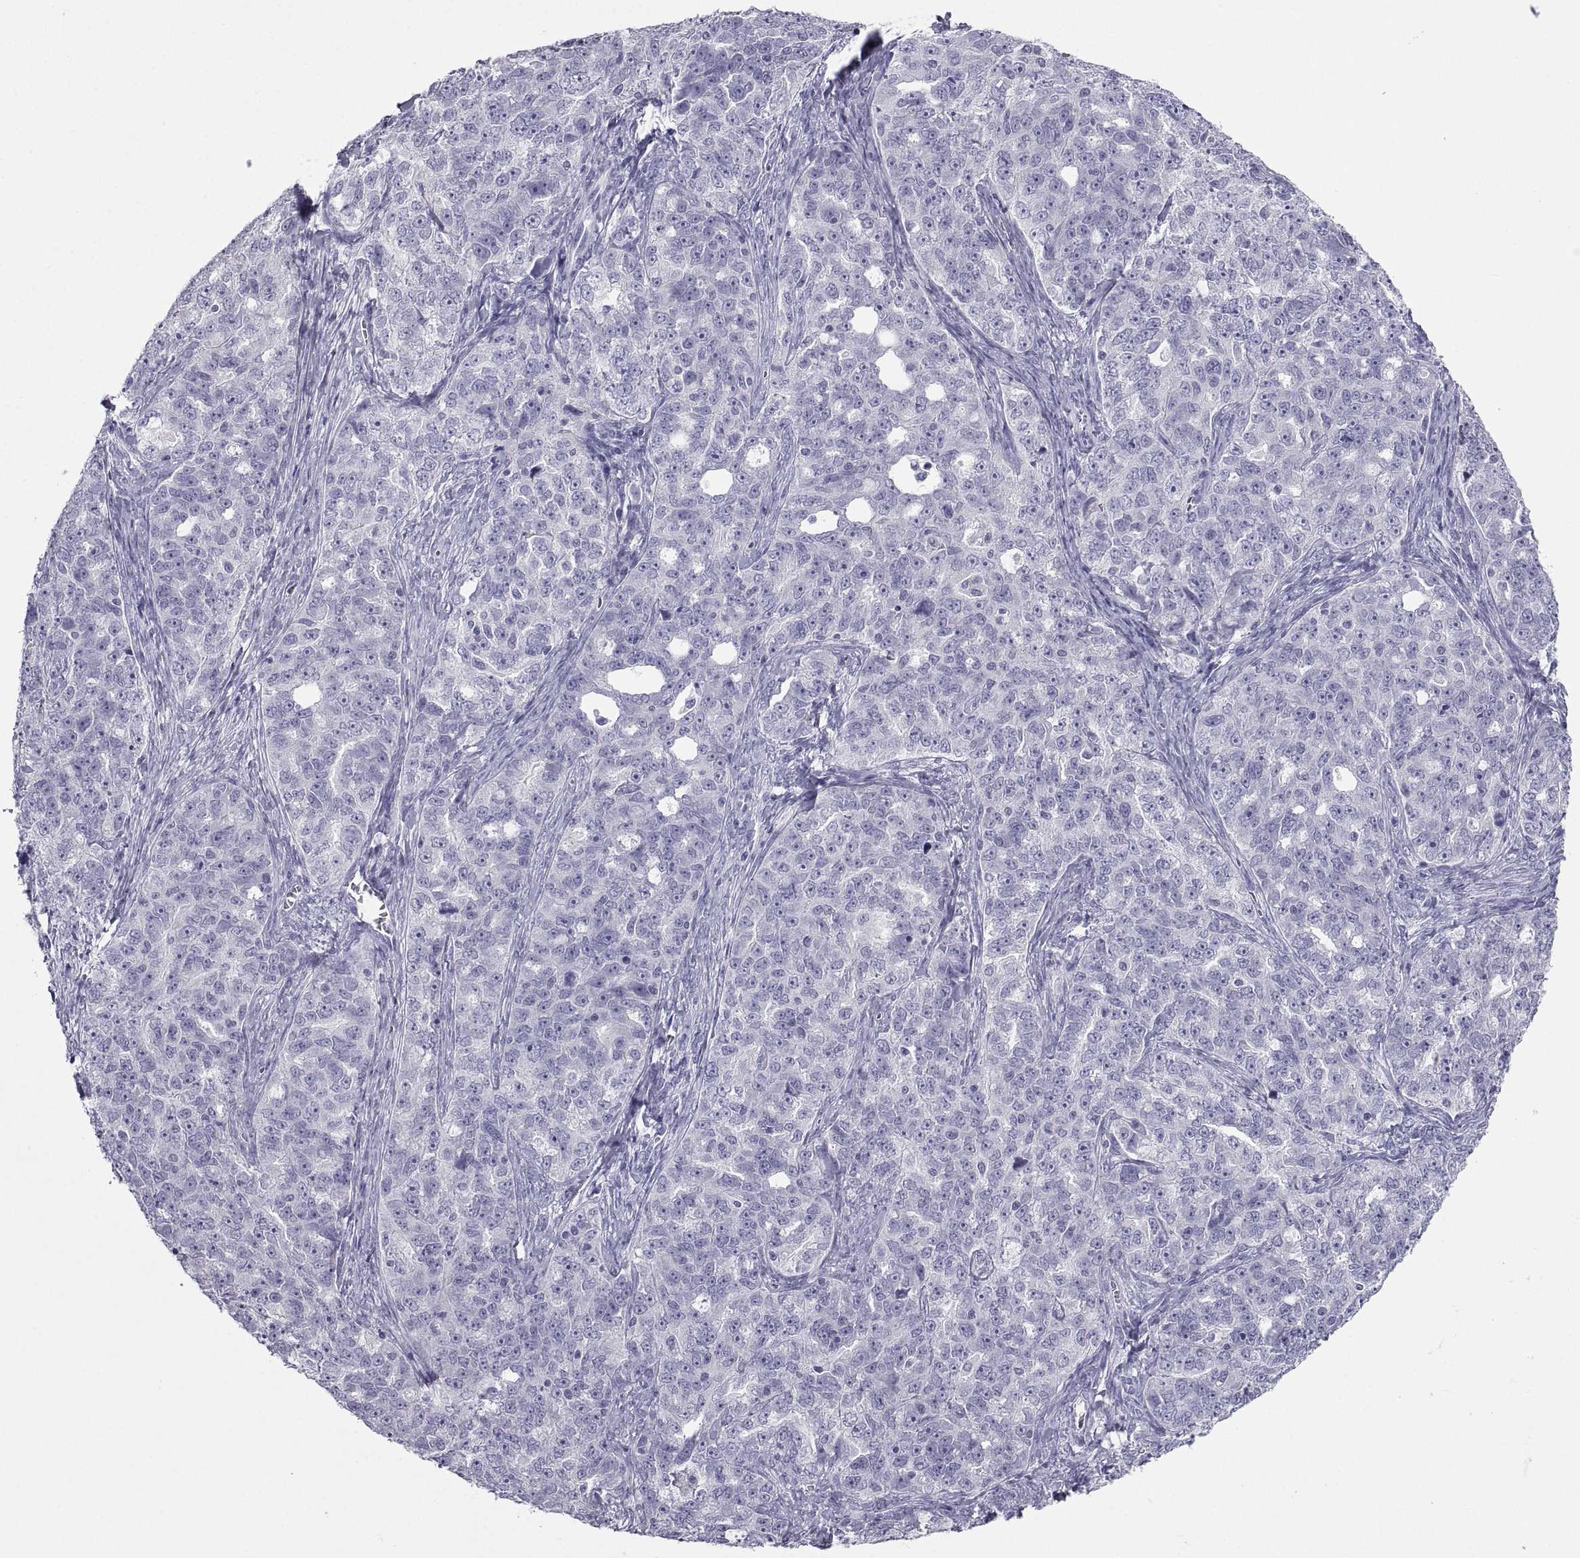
{"staining": {"intensity": "negative", "quantity": "none", "location": "none"}, "tissue": "ovarian cancer", "cell_type": "Tumor cells", "image_type": "cancer", "snomed": [{"axis": "morphology", "description": "Cystadenocarcinoma, serous, NOS"}, {"axis": "topography", "description": "Ovary"}], "caption": "High magnification brightfield microscopy of ovarian cancer (serous cystadenocarcinoma) stained with DAB (3,3'-diaminobenzidine) (brown) and counterstained with hematoxylin (blue): tumor cells show no significant staining.", "gene": "PCSK1N", "patient": {"sex": "female", "age": 51}}